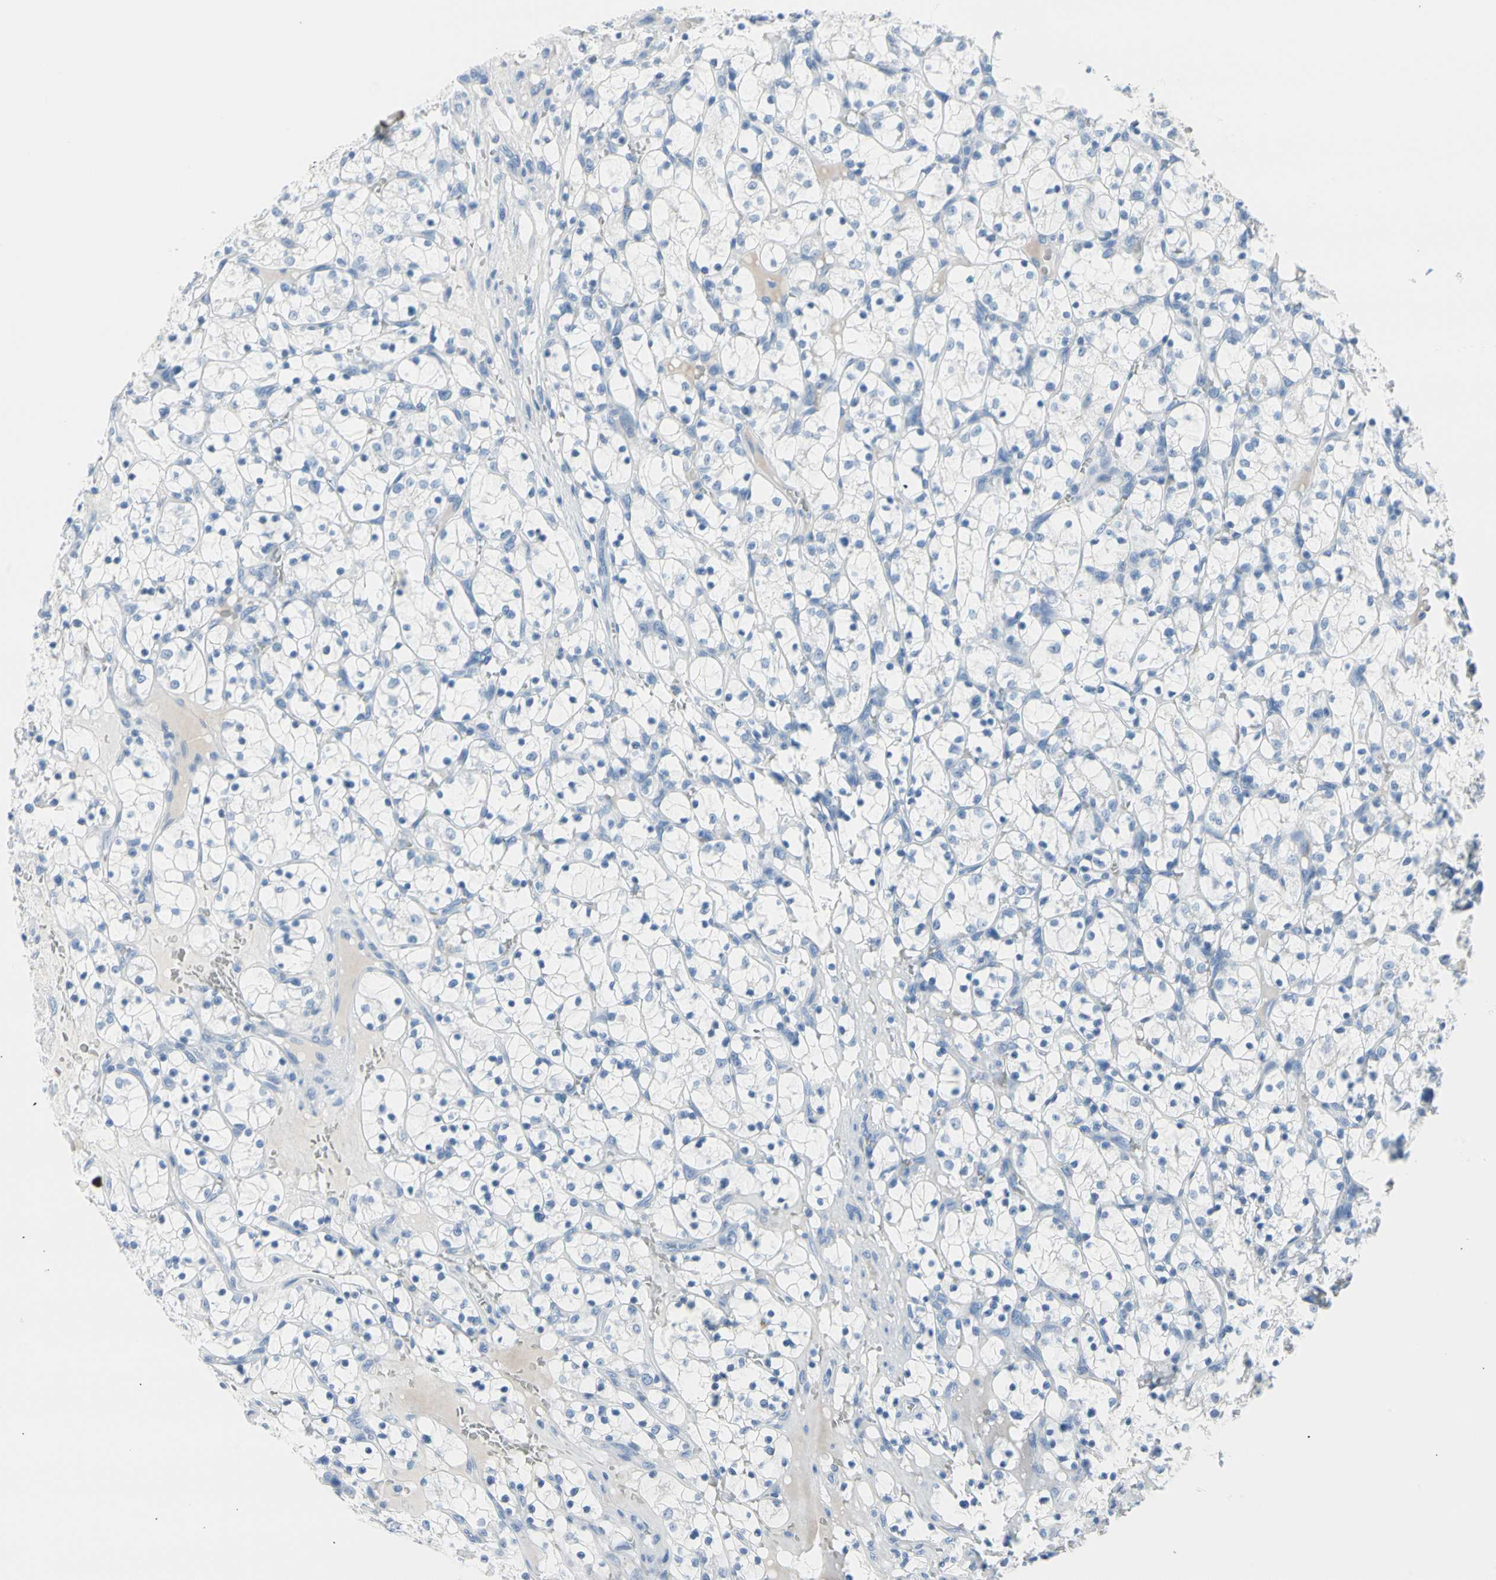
{"staining": {"intensity": "negative", "quantity": "none", "location": "none"}, "tissue": "renal cancer", "cell_type": "Tumor cells", "image_type": "cancer", "snomed": [{"axis": "morphology", "description": "Adenocarcinoma, NOS"}, {"axis": "topography", "description": "Kidney"}], "caption": "The photomicrograph demonstrates no staining of tumor cells in renal cancer.", "gene": "TPO", "patient": {"sex": "female", "age": 69}}